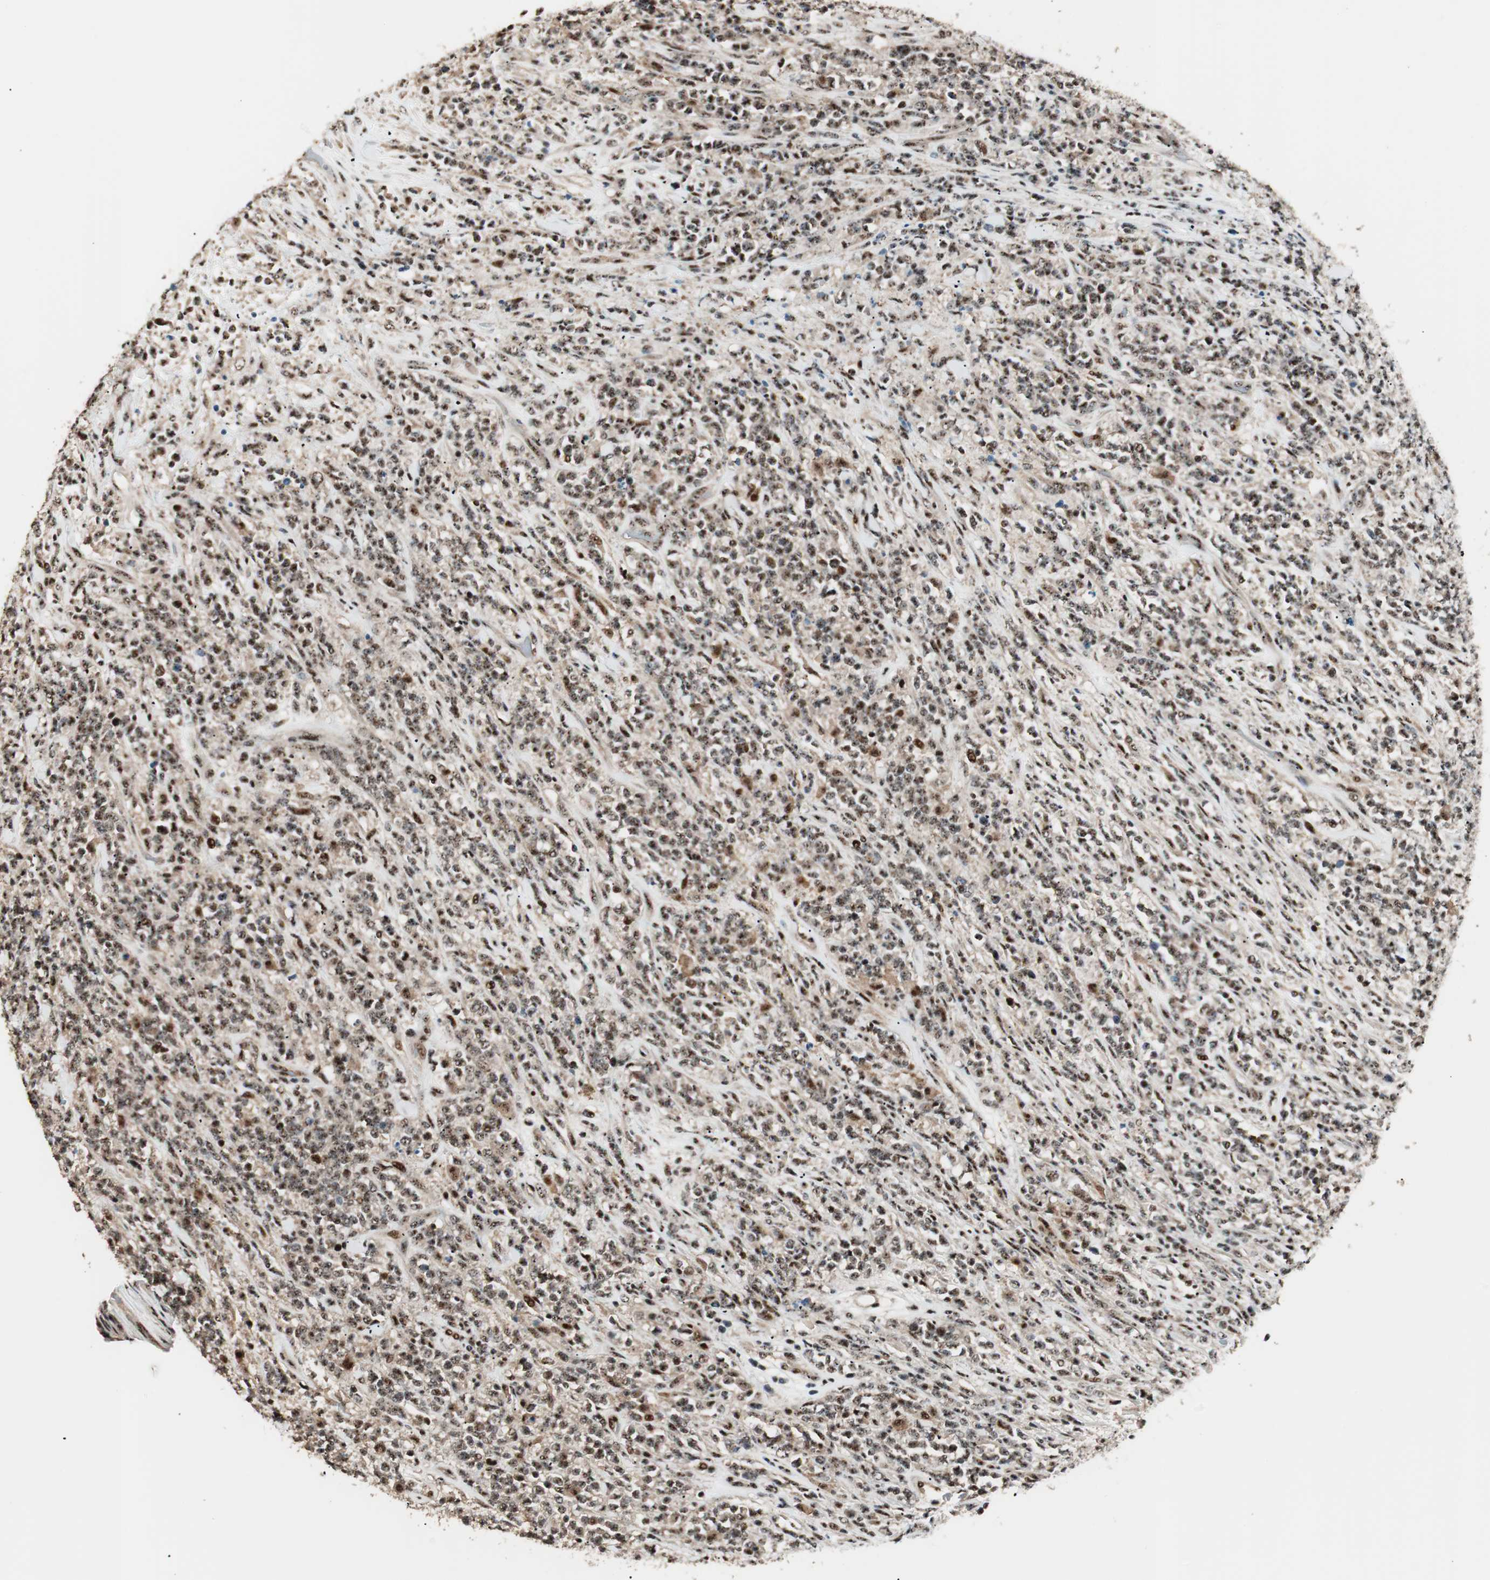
{"staining": {"intensity": "moderate", "quantity": ">75%", "location": "nuclear"}, "tissue": "lymphoma", "cell_type": "Tumor cells", "image_type": "cancer", "snomed": [{"axis": "morphology", "description": "Malignant lymphoma, non-Hodgkin's type, High grade"}, {"axis": "topography", "description": "Soft tissue"}], "caption": "Immunohistochemical staining of human lymphoma demonstrates medium levels of moderate nuclear protein staining in approximately >75% of tumor cells. (Stains: DAB in brown, nuclei in blue, Microscopy: brightfield microscopy at high magnification).", "gene": "NR5A2", "patient": {"sex": "male", "age": 18}}